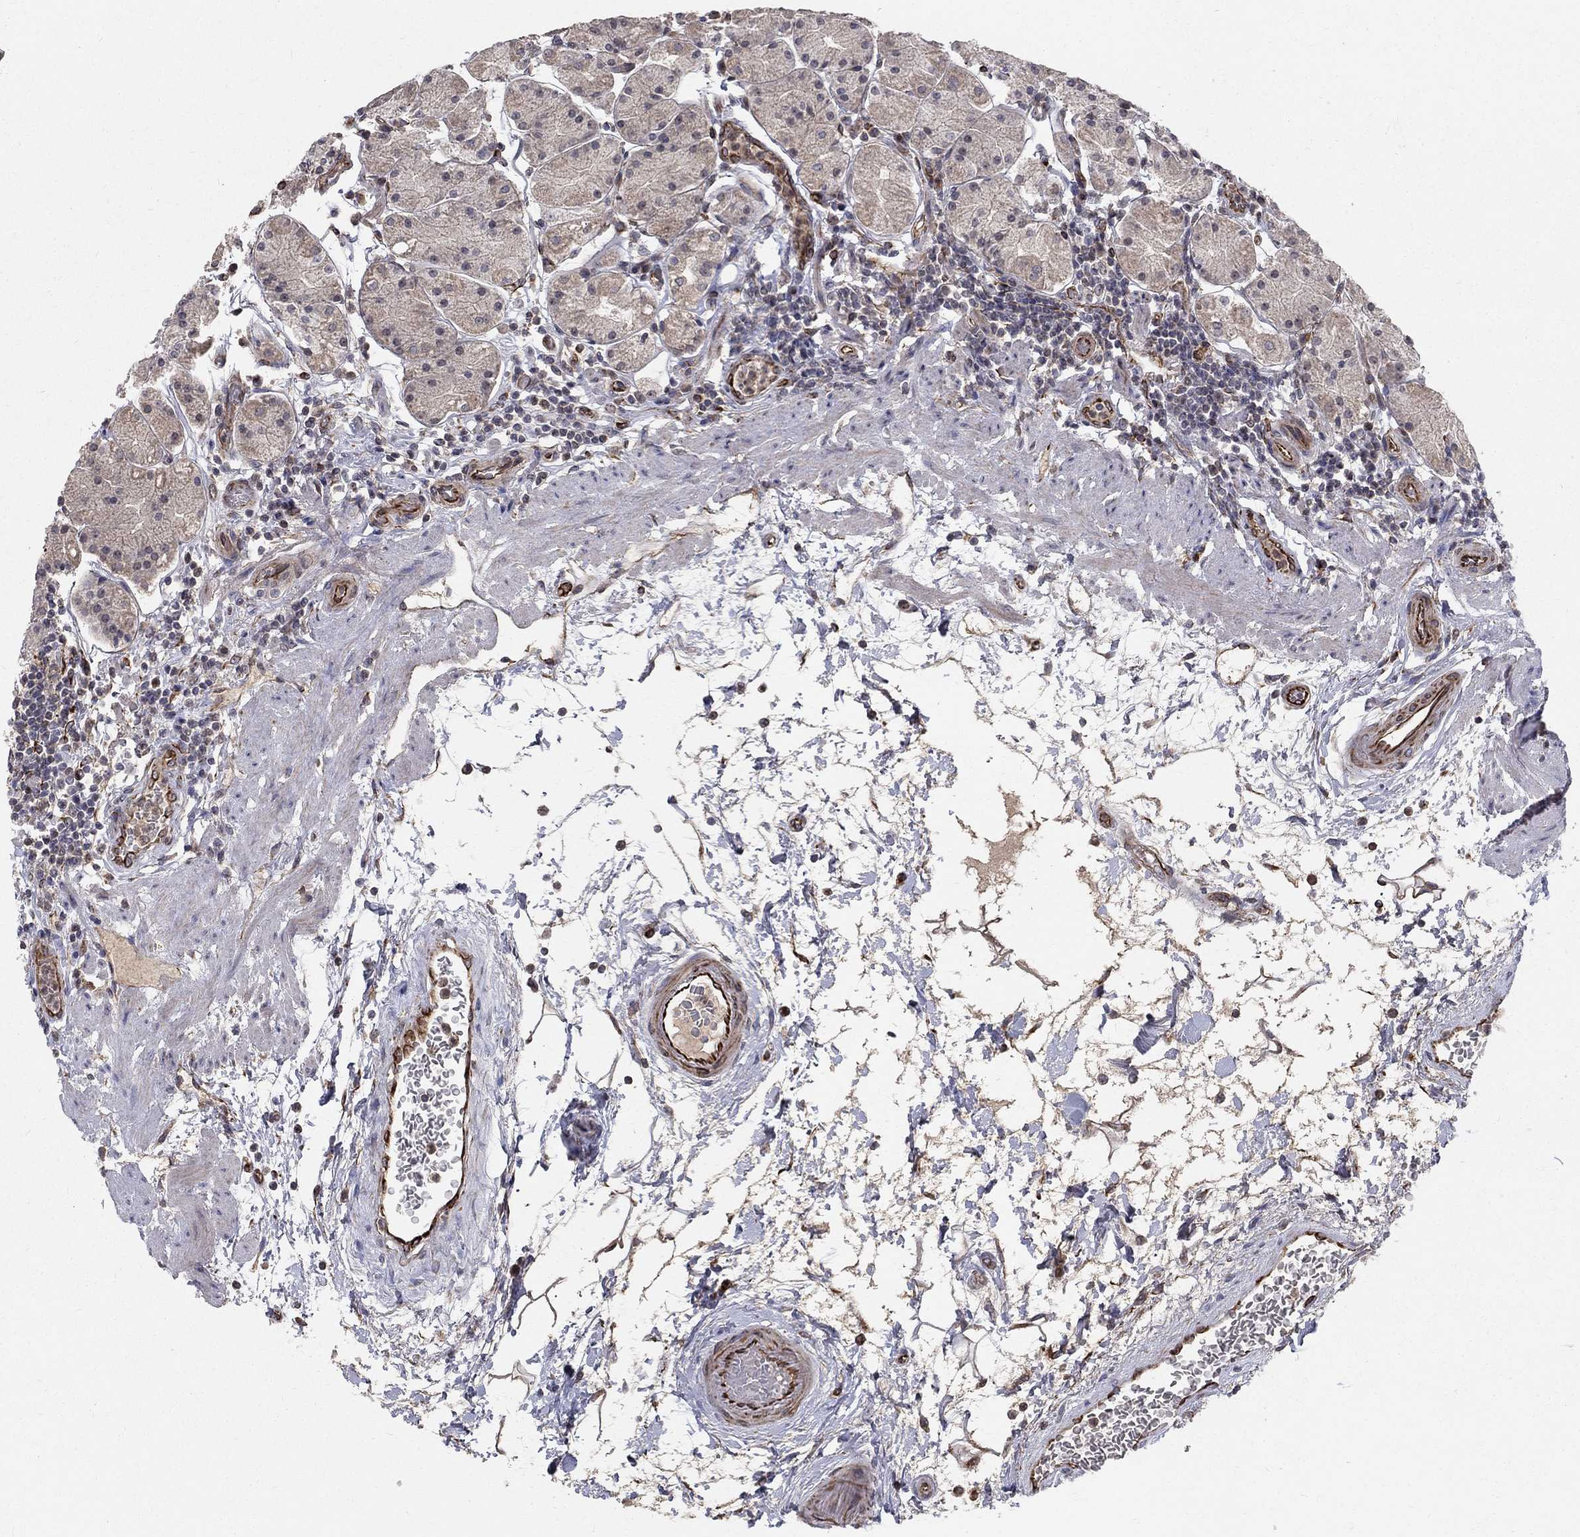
{"staining": {"intensity": "weak", "quantity": "<25%", "location": "cytoplasmic/membranous,nuclear"}, "tissue": "stomach", "cell_type": "Glandular cells", "image_type": "normal", "snomed": [{"axis": "morphology", "description": "Normal tissue, NOS"}, {"axis": "topography", "description": "Stomach"}], "caption": "DAB immunohistochemical staining of normal human stomach demonstrates no significant positivity in glandular cells.", "gene": "MSRA", "patient": {"sex": "male", "age": 54}}